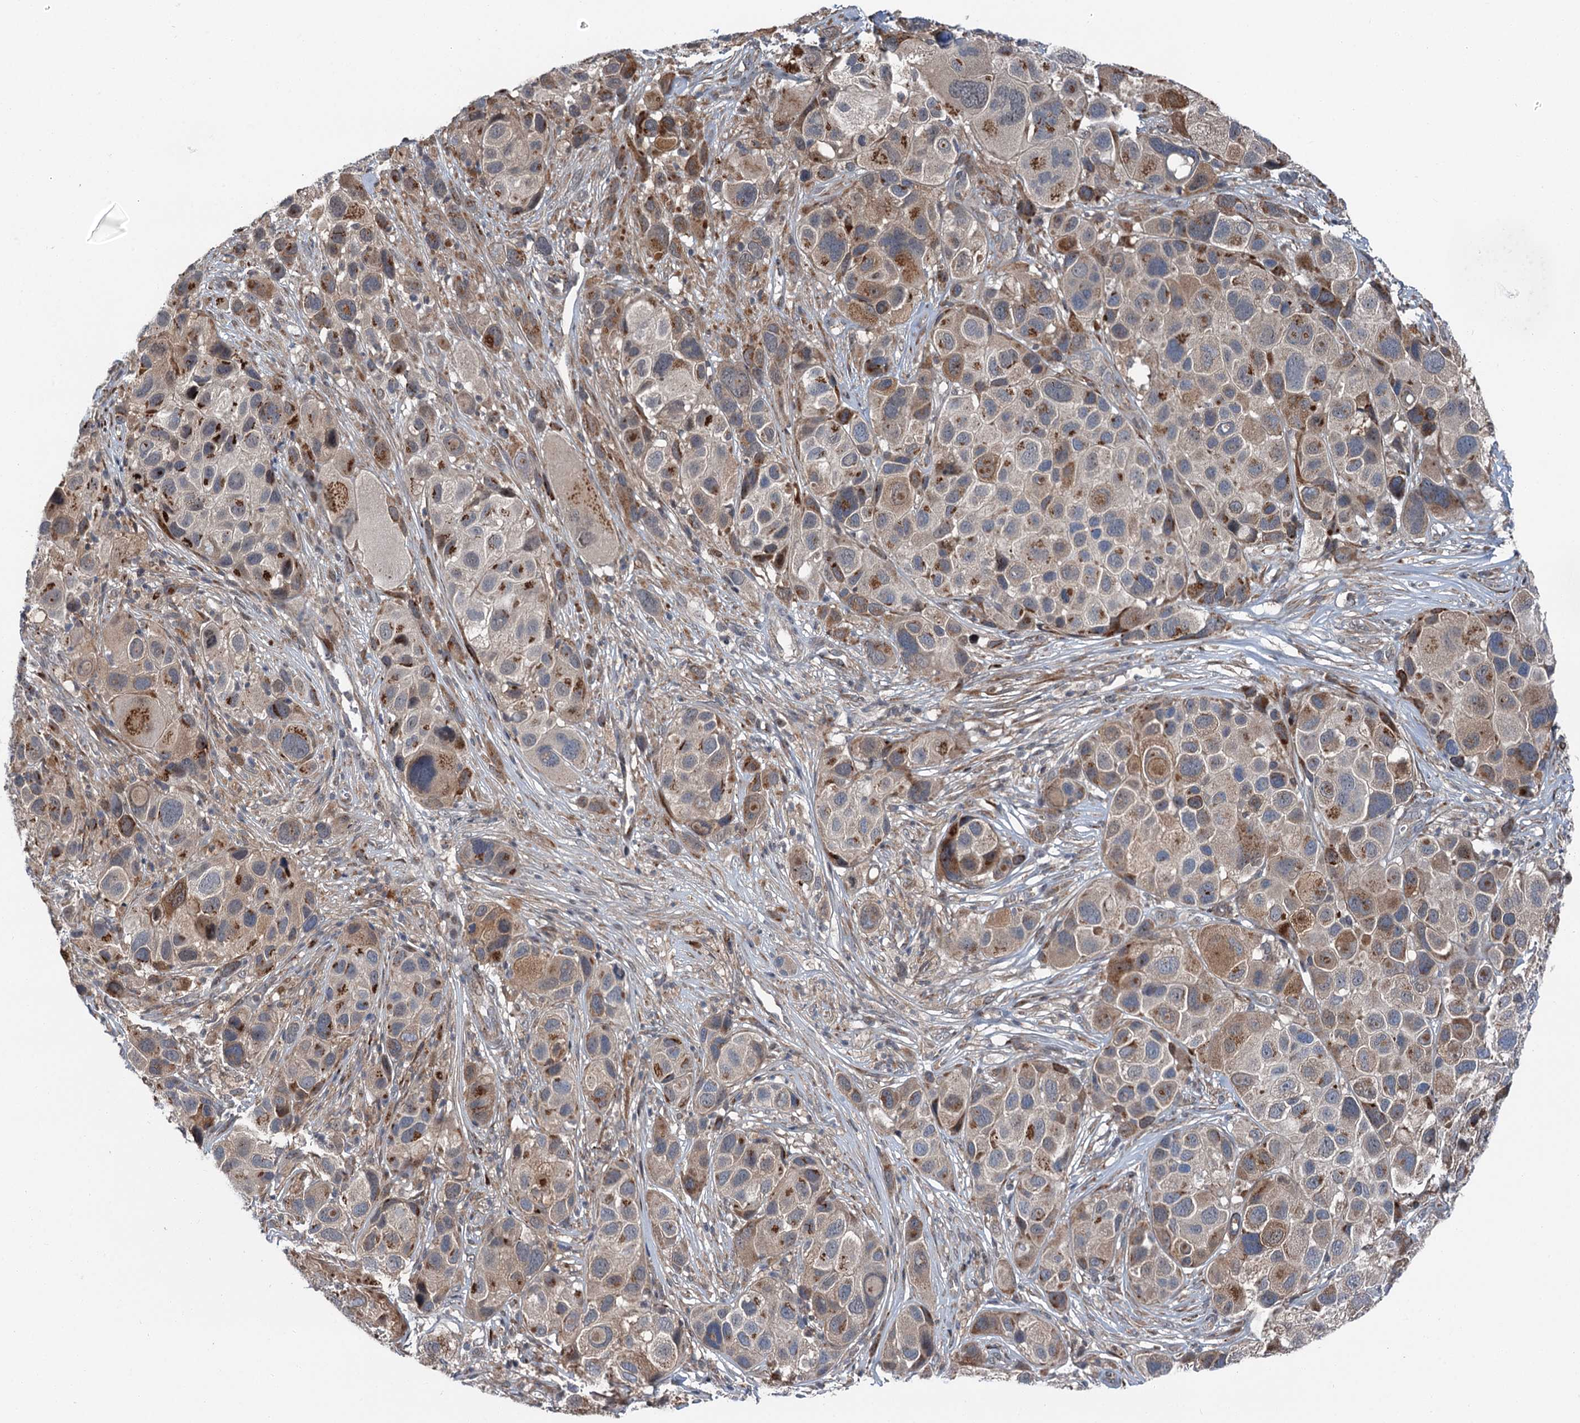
{"staining": {"intensity": "moderate", "quantity": "25%-75%", "location": "cytoplasmic/membranous,nuclear"}, "tissue": "melanoma", "cell_type": "Tumor cells", "image_type": "cancer", "snomed": [{"axis": "morphology", "description": "Malignant melanoma, NOS"}, {"axis": "topography", "description": "Skin of trunk"}], "caption": "A medium amount of moderate cytoplasmic/membranous and nuclear expression is seen in about 25%-75% of tumor cells in malignant melanoma tissue. (Brightfield microscopy of DAB IHC at high magnification).", "gene": "POLR1D", "patient": {"sex": "male", "age": 71}}